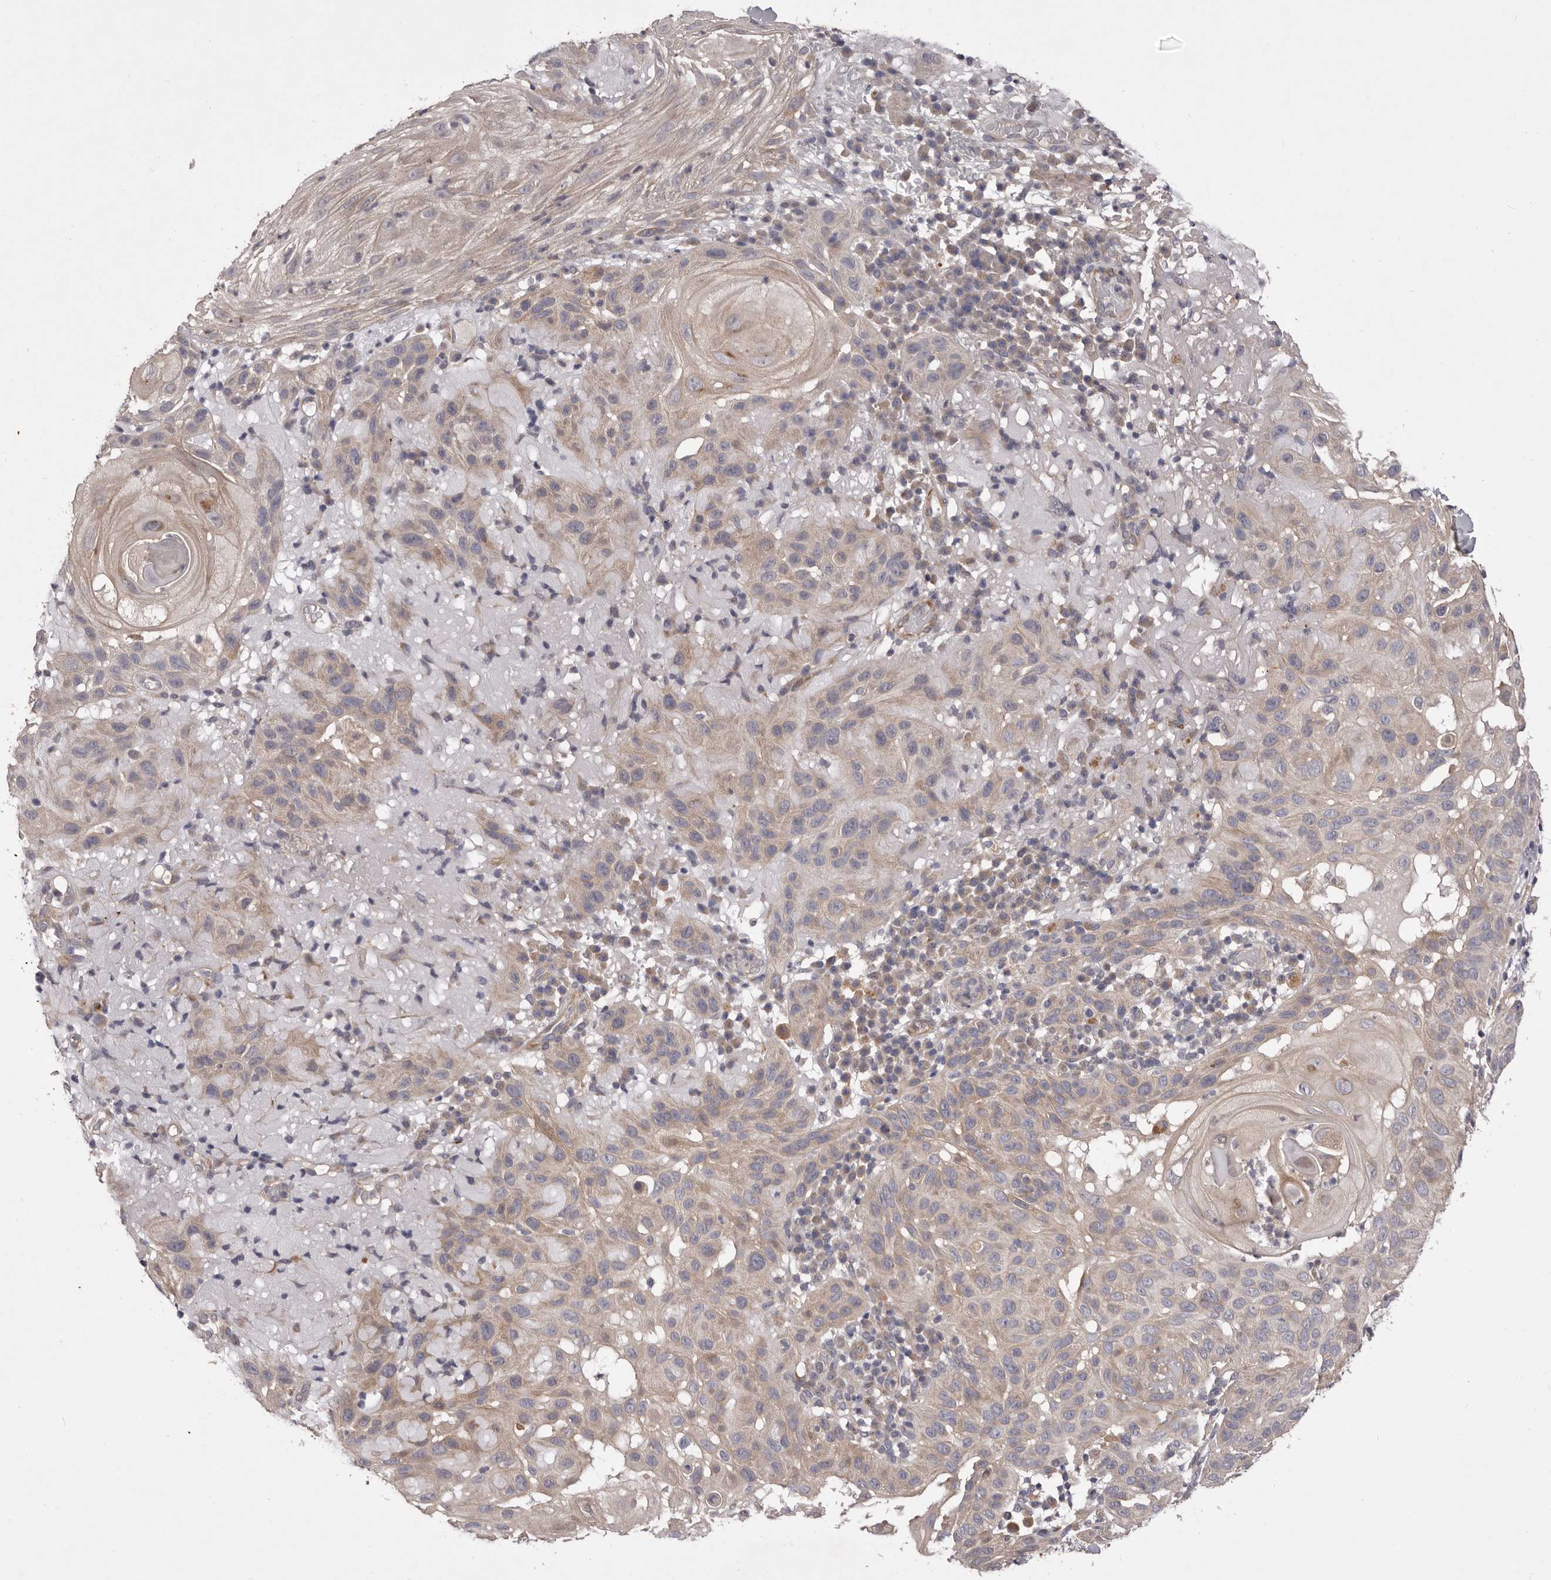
{"staining": {"intensity": "weak", "quantity": "25%-75%", "location": "cytoplasmic/membranous"}, "tissue": "skin cancer", "cell_type": "Tumor cells", "image_type": "cancer", "snomed": [{"axis": "morphology", "description": "Normal tissue, NOS"}, {"axis": "morphology", "description": "Squamous cell carcinoma, NOS"}, {"axis": "topography", "description": "Skin"}], "caption": "Brown immunohistochemical staining in skin cancer demonstrates weak cytoplasmic/membranous expression in approximately 25%-75% of tumor cells.", "gene": "PNRC1", "patient": {"sex": "female", "age": 96}}